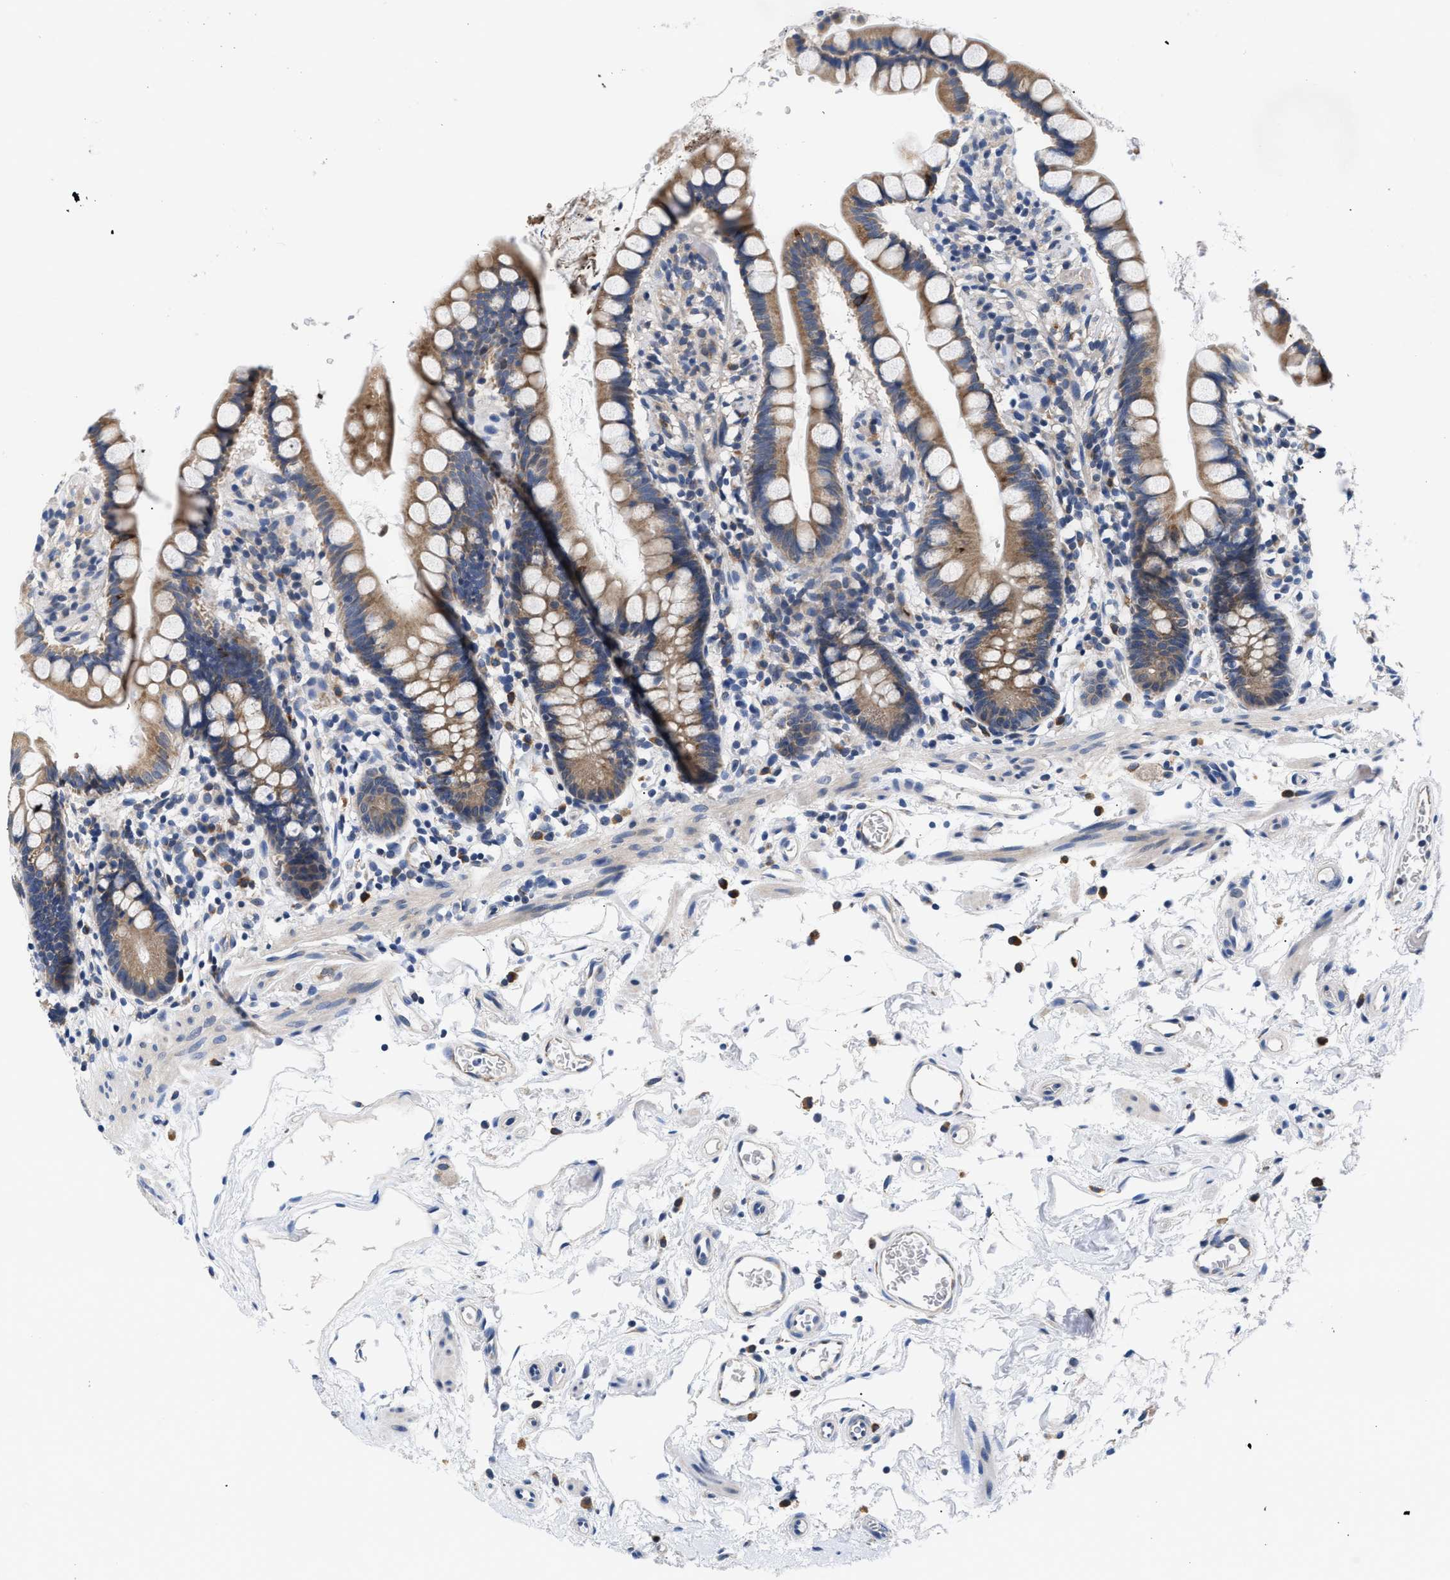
{"staining": {"intensity": "moderate", "quantity": ">75%", "location": "cytoplasmic/membranous"}, "tissue": "small intestine", "cell_type": "Glandular cells", "image_type": "normal", "snomed": [{"axis": "morphology", "description": "Normal tissue, NOS"}, {"axis": "topography", "description": "Small intestine"}], "caption": "A micrograph showing moderate cytoplasmic/membranous expression in about >75% of glandular cells in benign small intestine, as visualized by brown immunohistochemical staining.", "gene": "RINT1", "patient": {"sex": "female", "age": 84}}